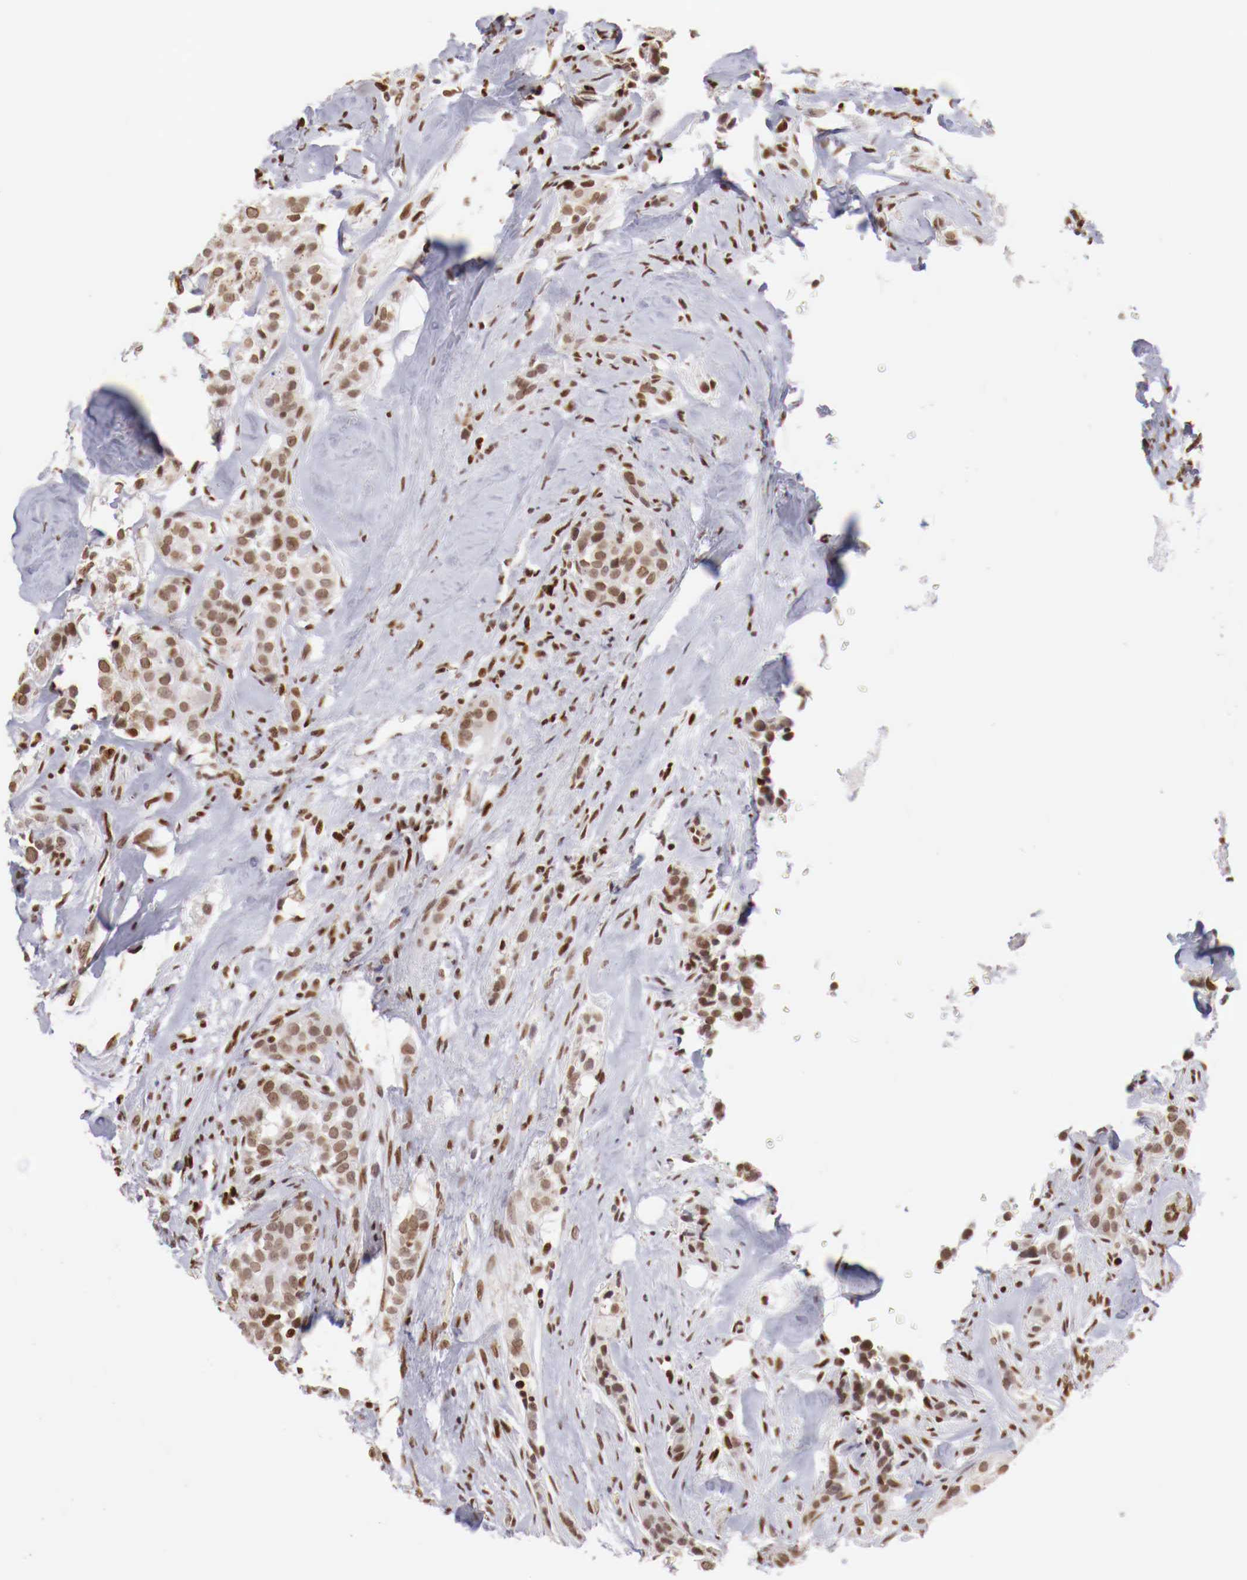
{"staining": {"intensity": "moderate", "quantity": ">75%", "location": "nuclear"}, "tissue": "breast cancer", "cell_type": "Tumor cells", "image_type": "cancer", "snomed": [{"axis": "morphology", "description": "Duct carcinoma"}, {"axis": "topography", "description": "Breast"}], "caption": "Moderate nuclear expression is identified in approximately >75% of tumor cells in breast invasive ductal carcinoma. Nuclei are stained in blue.", "gene": "MAX", "patient": {"sex": "female", "age": 45}}